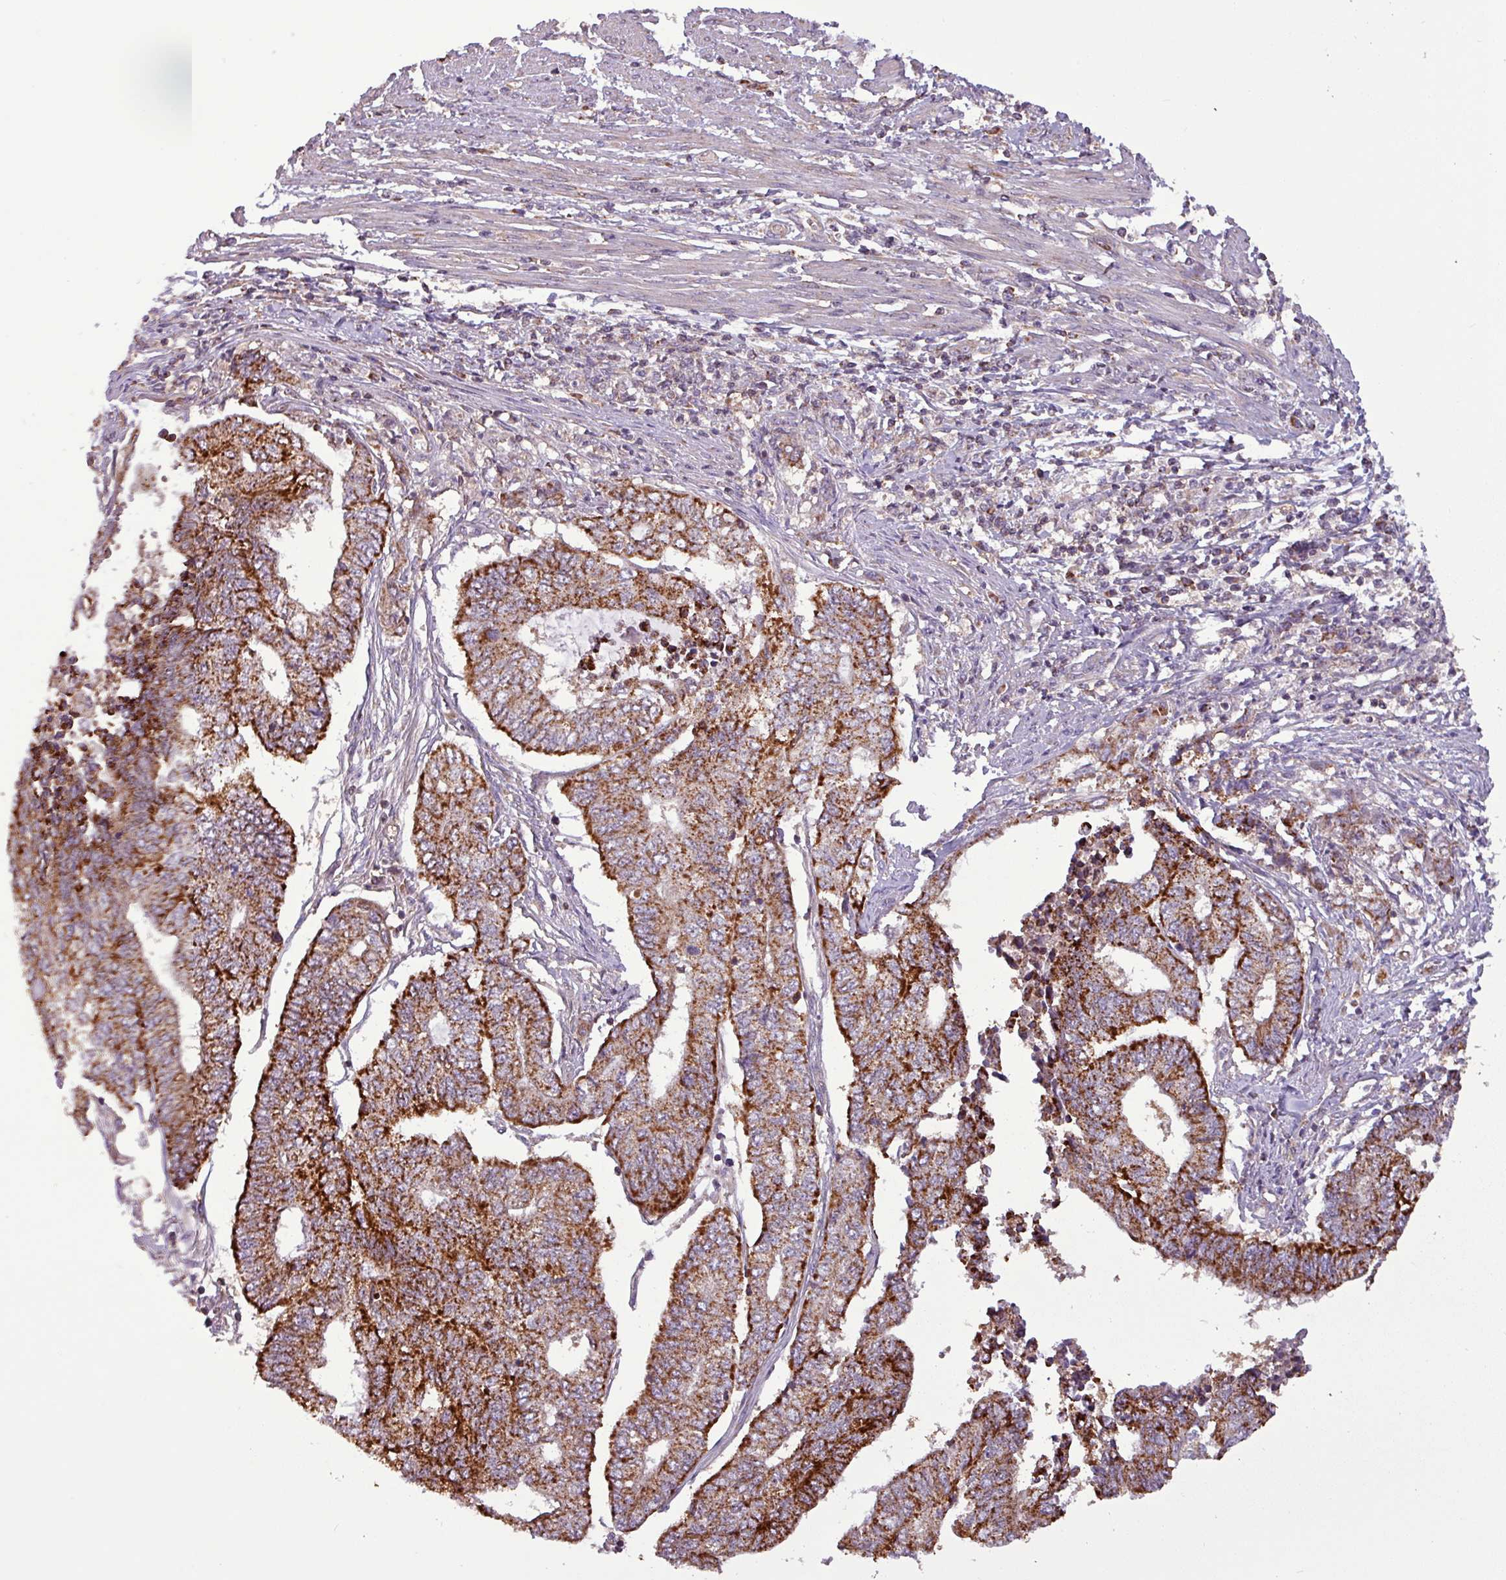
{"staining": {"intensity": "strong", "quantity": ">75%", "location": "cytoplasmic/membranous"}, "tissue": "endometrial cancer", "cell_type": "Tumor cells", "image_type": "cancer", "snomed": [{"axis": "morphology", "description": "Adenocarcinoma, NOS"}, {"axis": "topography", "description": "Uterus"}, {"axis": "topography", "description": "Endometrium"}], "caption": "Endometrial adenocarcinoma tissue demonstrates strong cytoplasmic/membranous expression in approximately >75% of tumor cells, visualized by immunohistochemistry.", "gene": "MCTP2", "patient": {"sex": "female", "age": 70}}